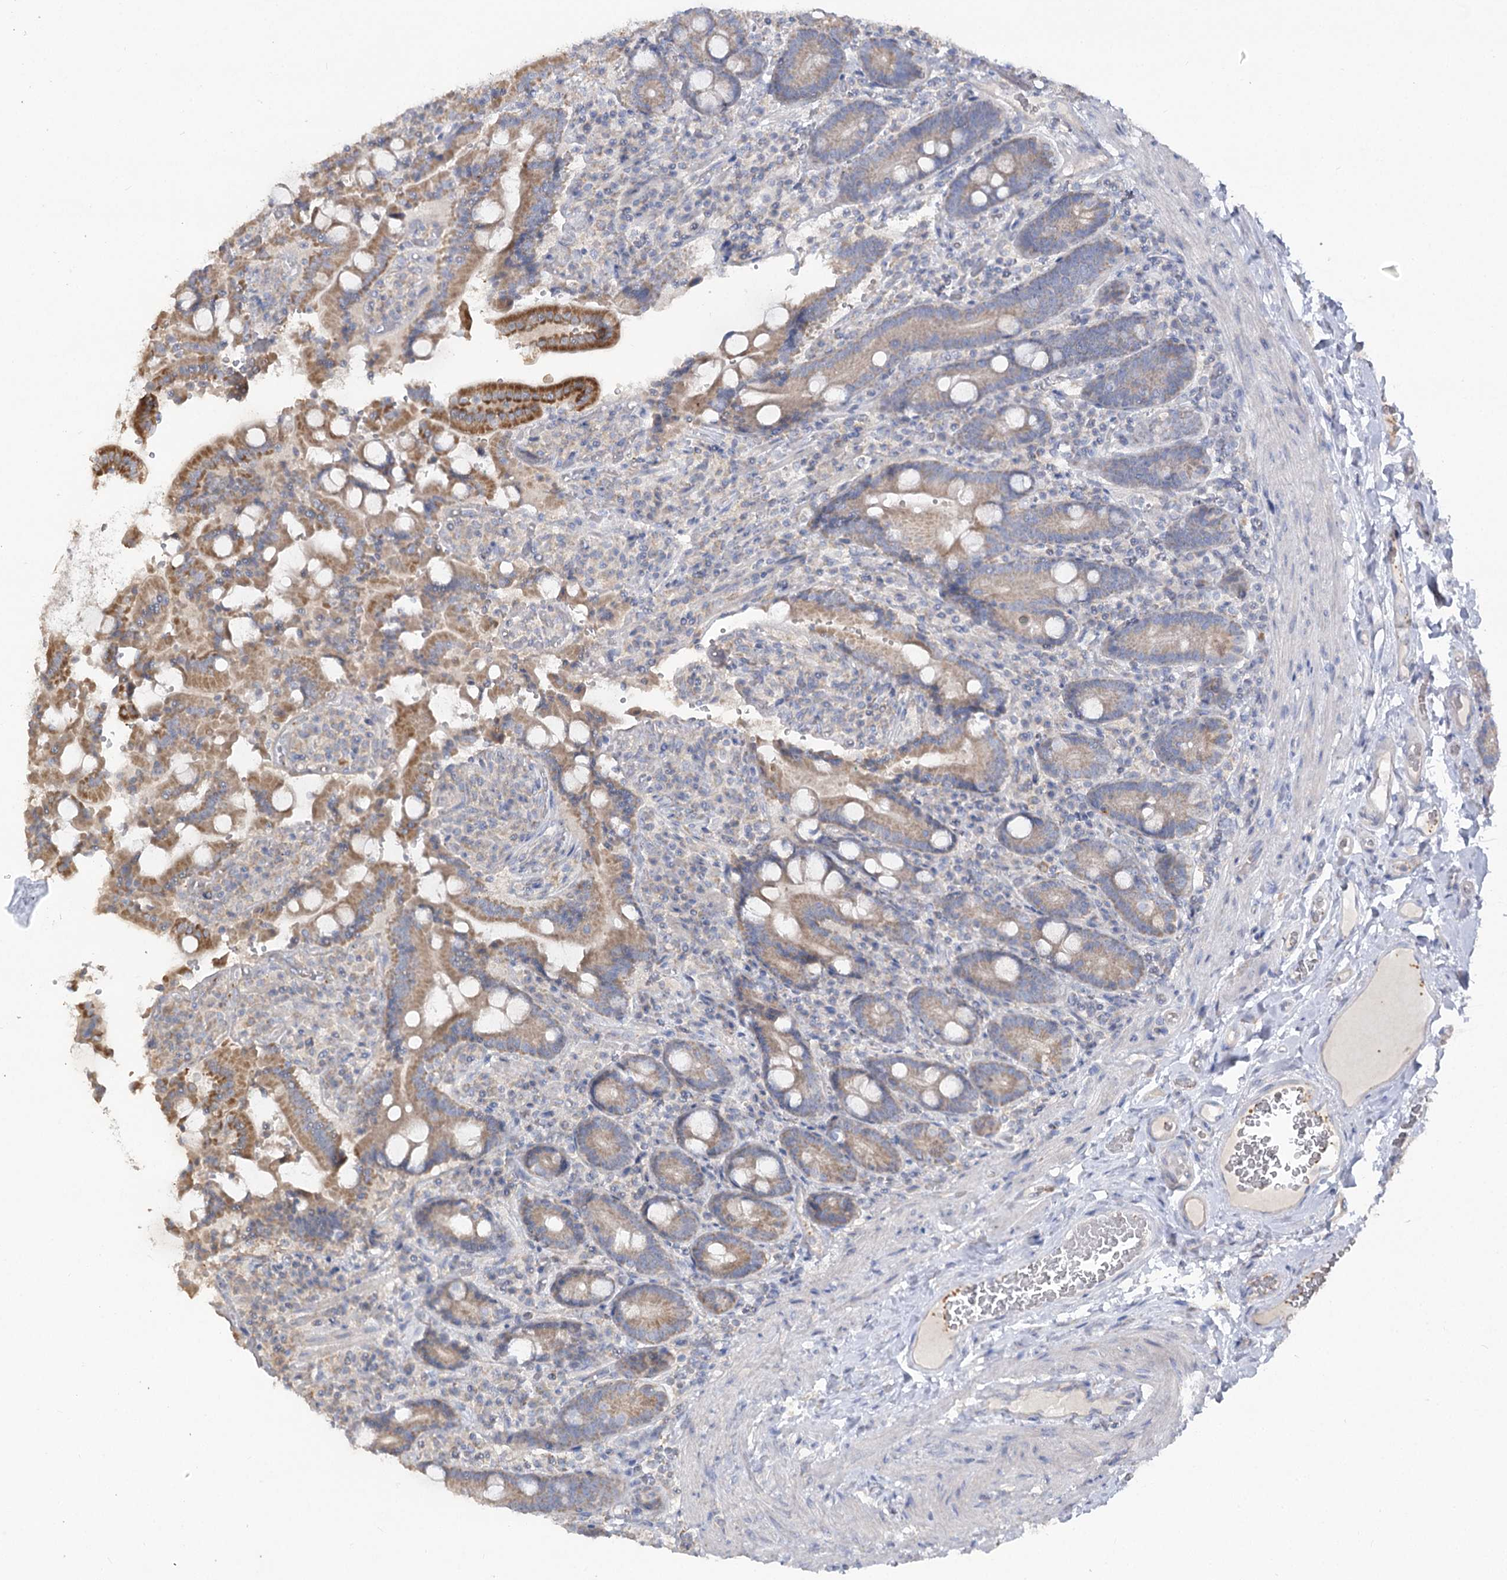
{"staining": {"intensity": "moderate", "quantity": ">75%", "location": "cytoplasmic/membranous"}, "tissue": "duodenum", "cell_type": "Glandular cells", "image_type": "normal", "snomed": [{"axis": "morphology", "description": "Normal tissue, NOS"}, {"axis": "topography", "description": "Duodenum"}], "caption": "High-power microscopy captured an immunohistochemistry image of normal duodenum, revealing moderate cytoplasmic/membranous expression in approximately >75% of glandular cells. Immunohistochemistry (ihc) stains the protein of interest in brown and the nuclei are stained blue.", "gene": "TMEM187", "patient": {"sex": "female", "age": 62}}